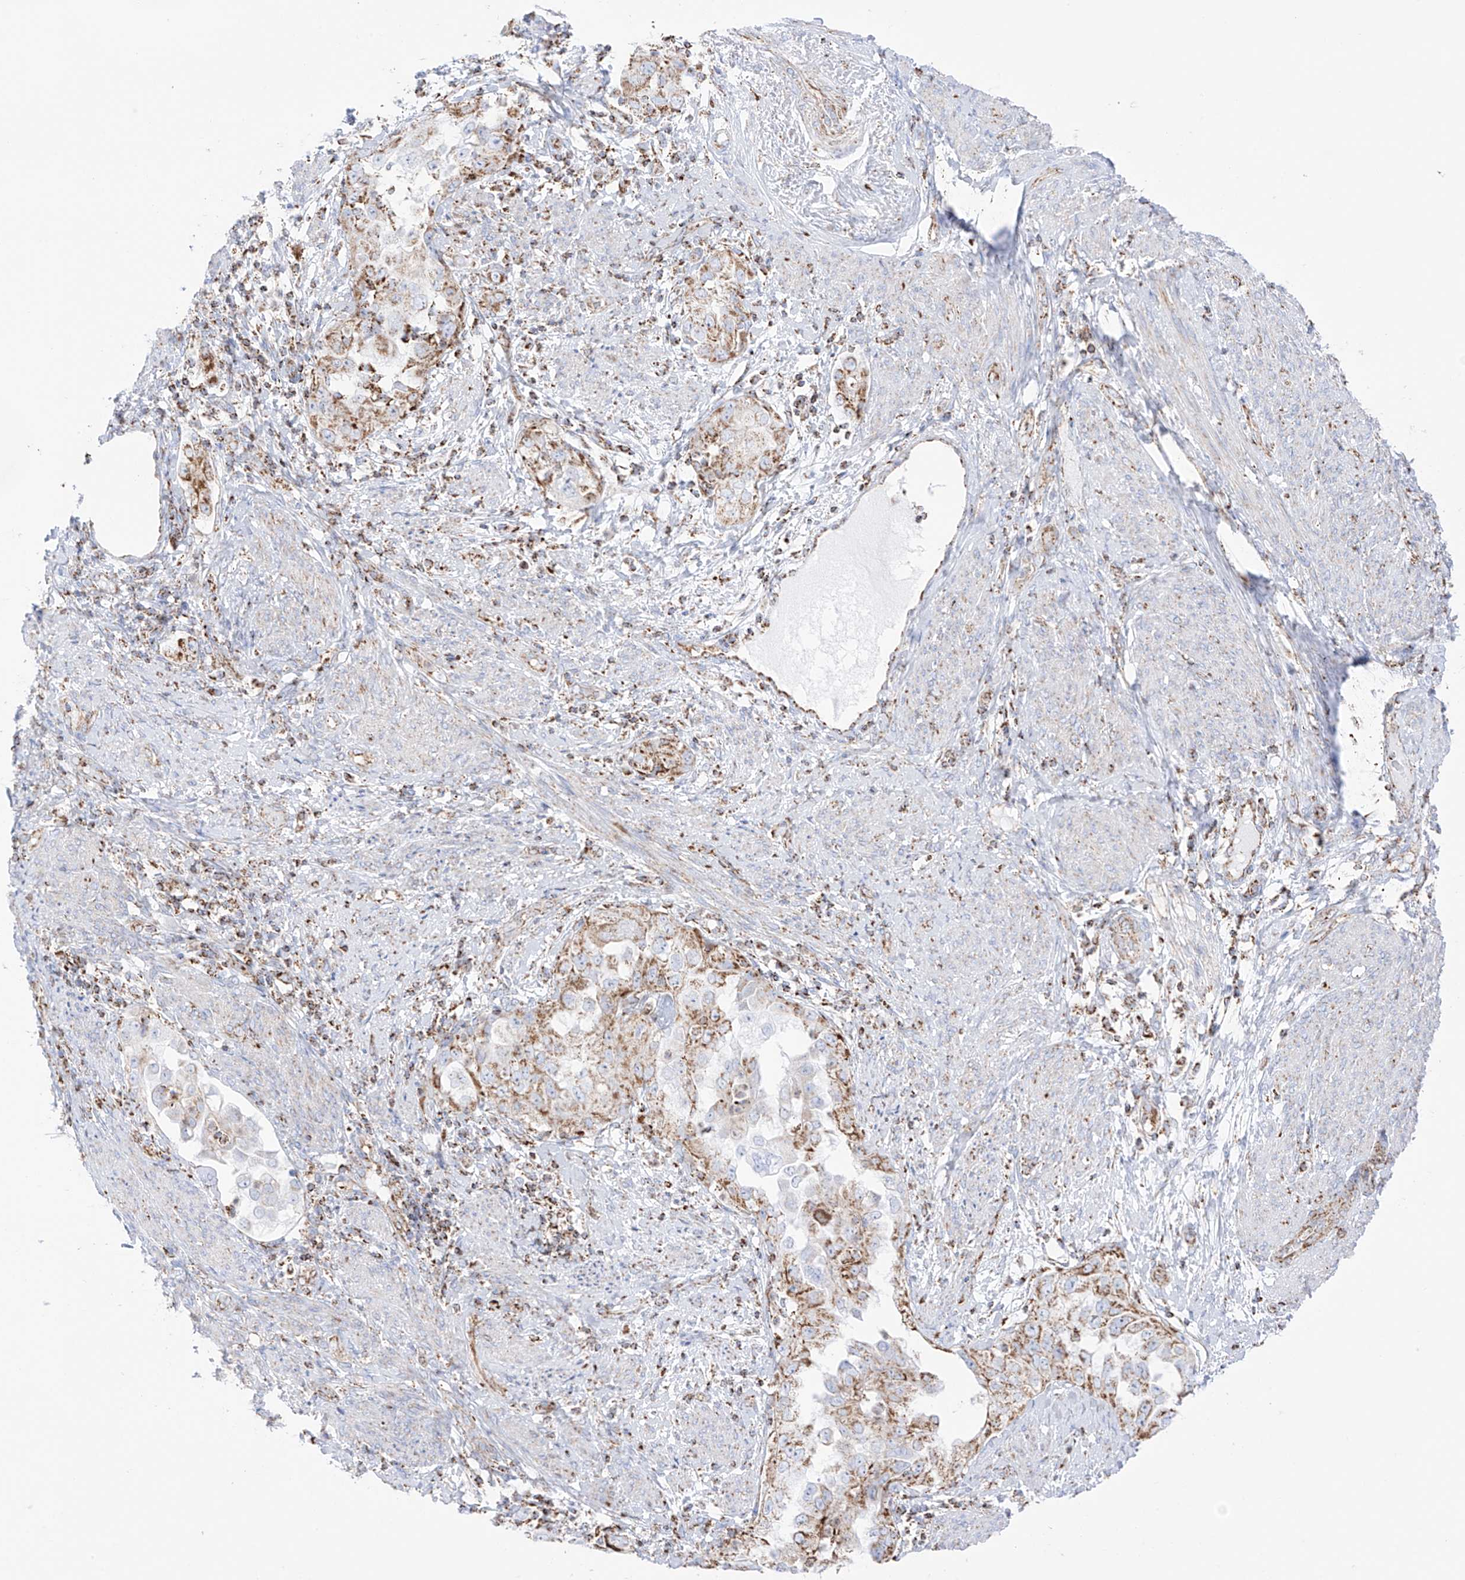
{"staining": {"intensity": "moderate", "quantity": ">75%", "location": "cytoplasmic/membranous"}, "tissue": "endometrial cancer", "cell_type": "Tumor cells", "image_type": "cancer", "snomed": [{"axis": "morphology", "description": "Adenocarcinoma, NOS"}, {"axis": "topography", "description": "Endometrium"}], "caption": "Approximately >75% of tumor cells in human endometrial cancer (adenocarcinoma) demonstrate moderate cytoplasmic/membranous protein positivity as visualized by brown immunohistochemical staining.", "gene": "XKR3", "patient": {"sex": "female", "age": 85}}